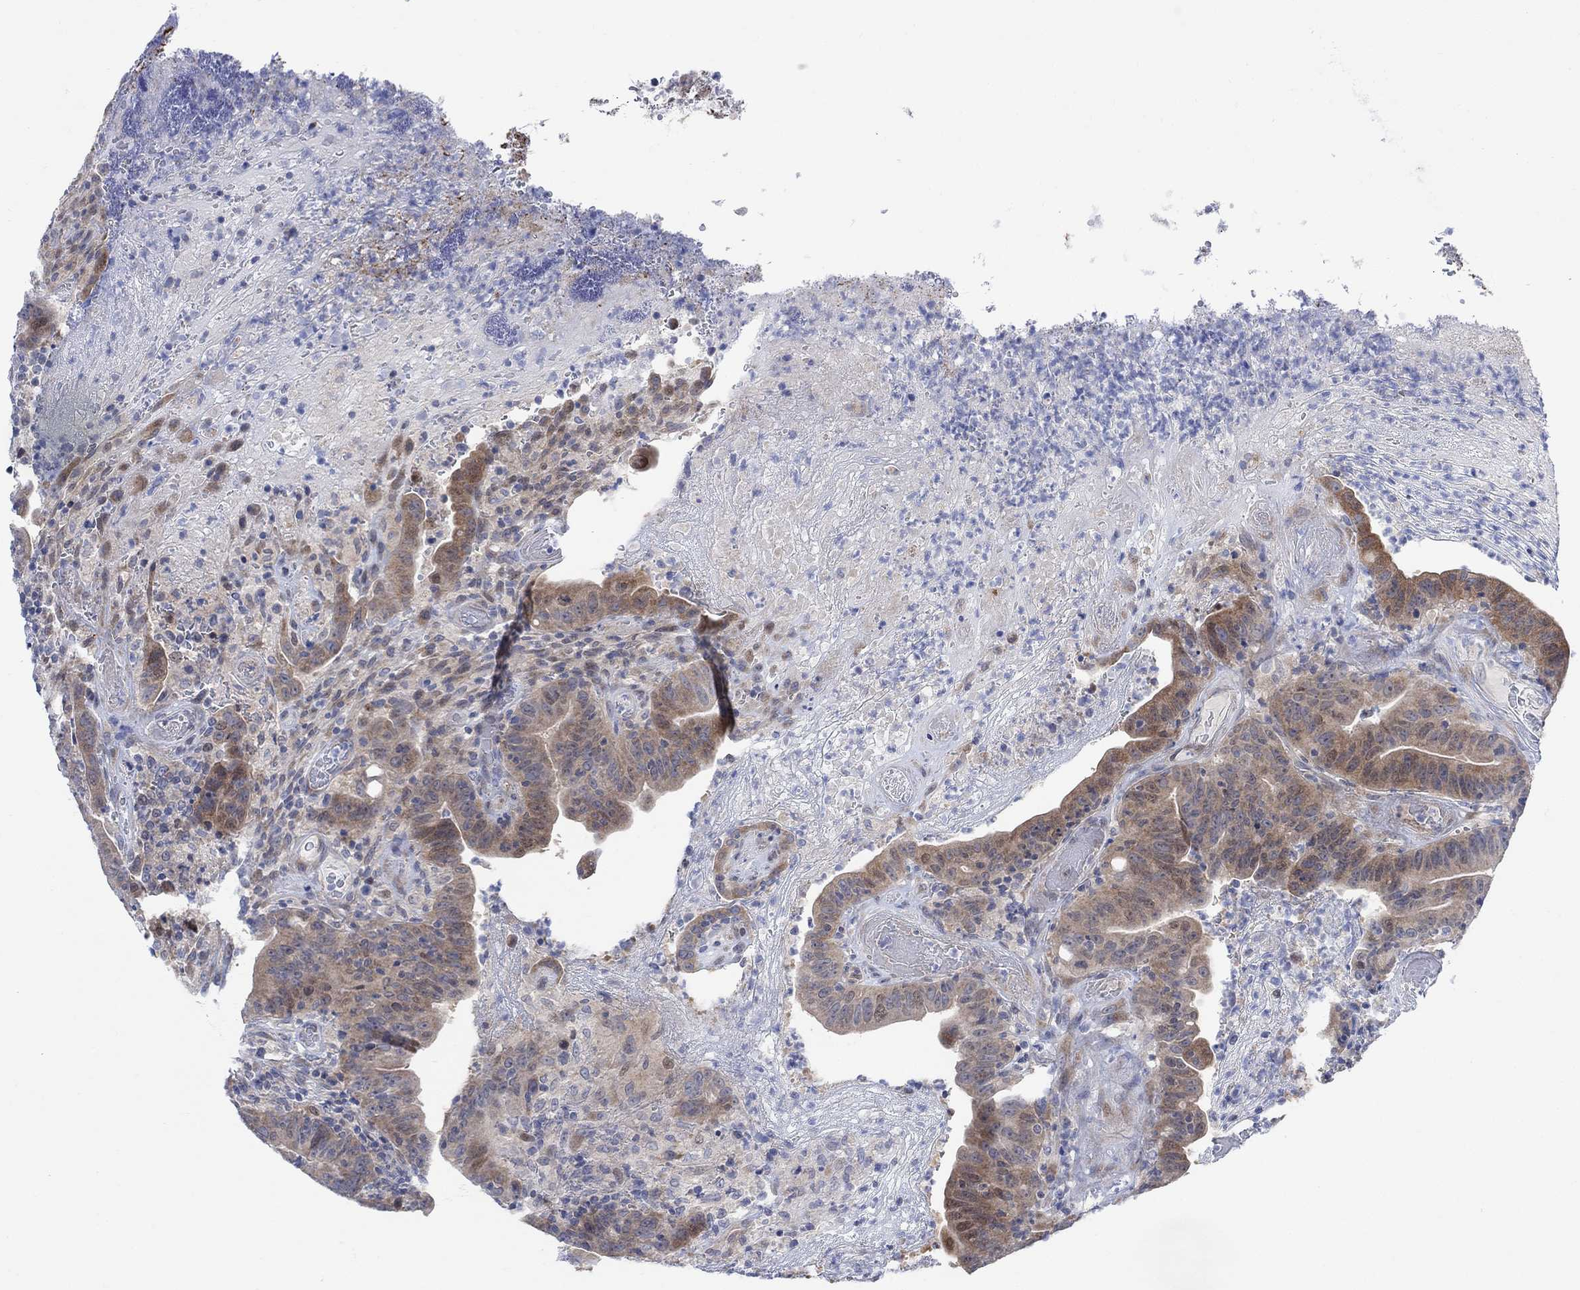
{"staining": {"intensity": "moderate", "quantity": ">75%", "location": "cytoplasmic/membranous"}, "tissue": "colorectal cancer", "cell_type": "Tumor cells", "image_type": "cancer", "snomed": [{"axis": "morphology", "description": "Adenocarcinoma, NOS"}, {"axis": "topography", "description": "Colon"}], "caption": "This histopathology image reveals immunohistochemistry staining of human colorectal adenocarcinoma, with medium moderate cytoplasmic/membranous staining in approximately >75% of tumor cells.", "gene": "CNTF", "patient": {"sex": "female", "age": 75}}